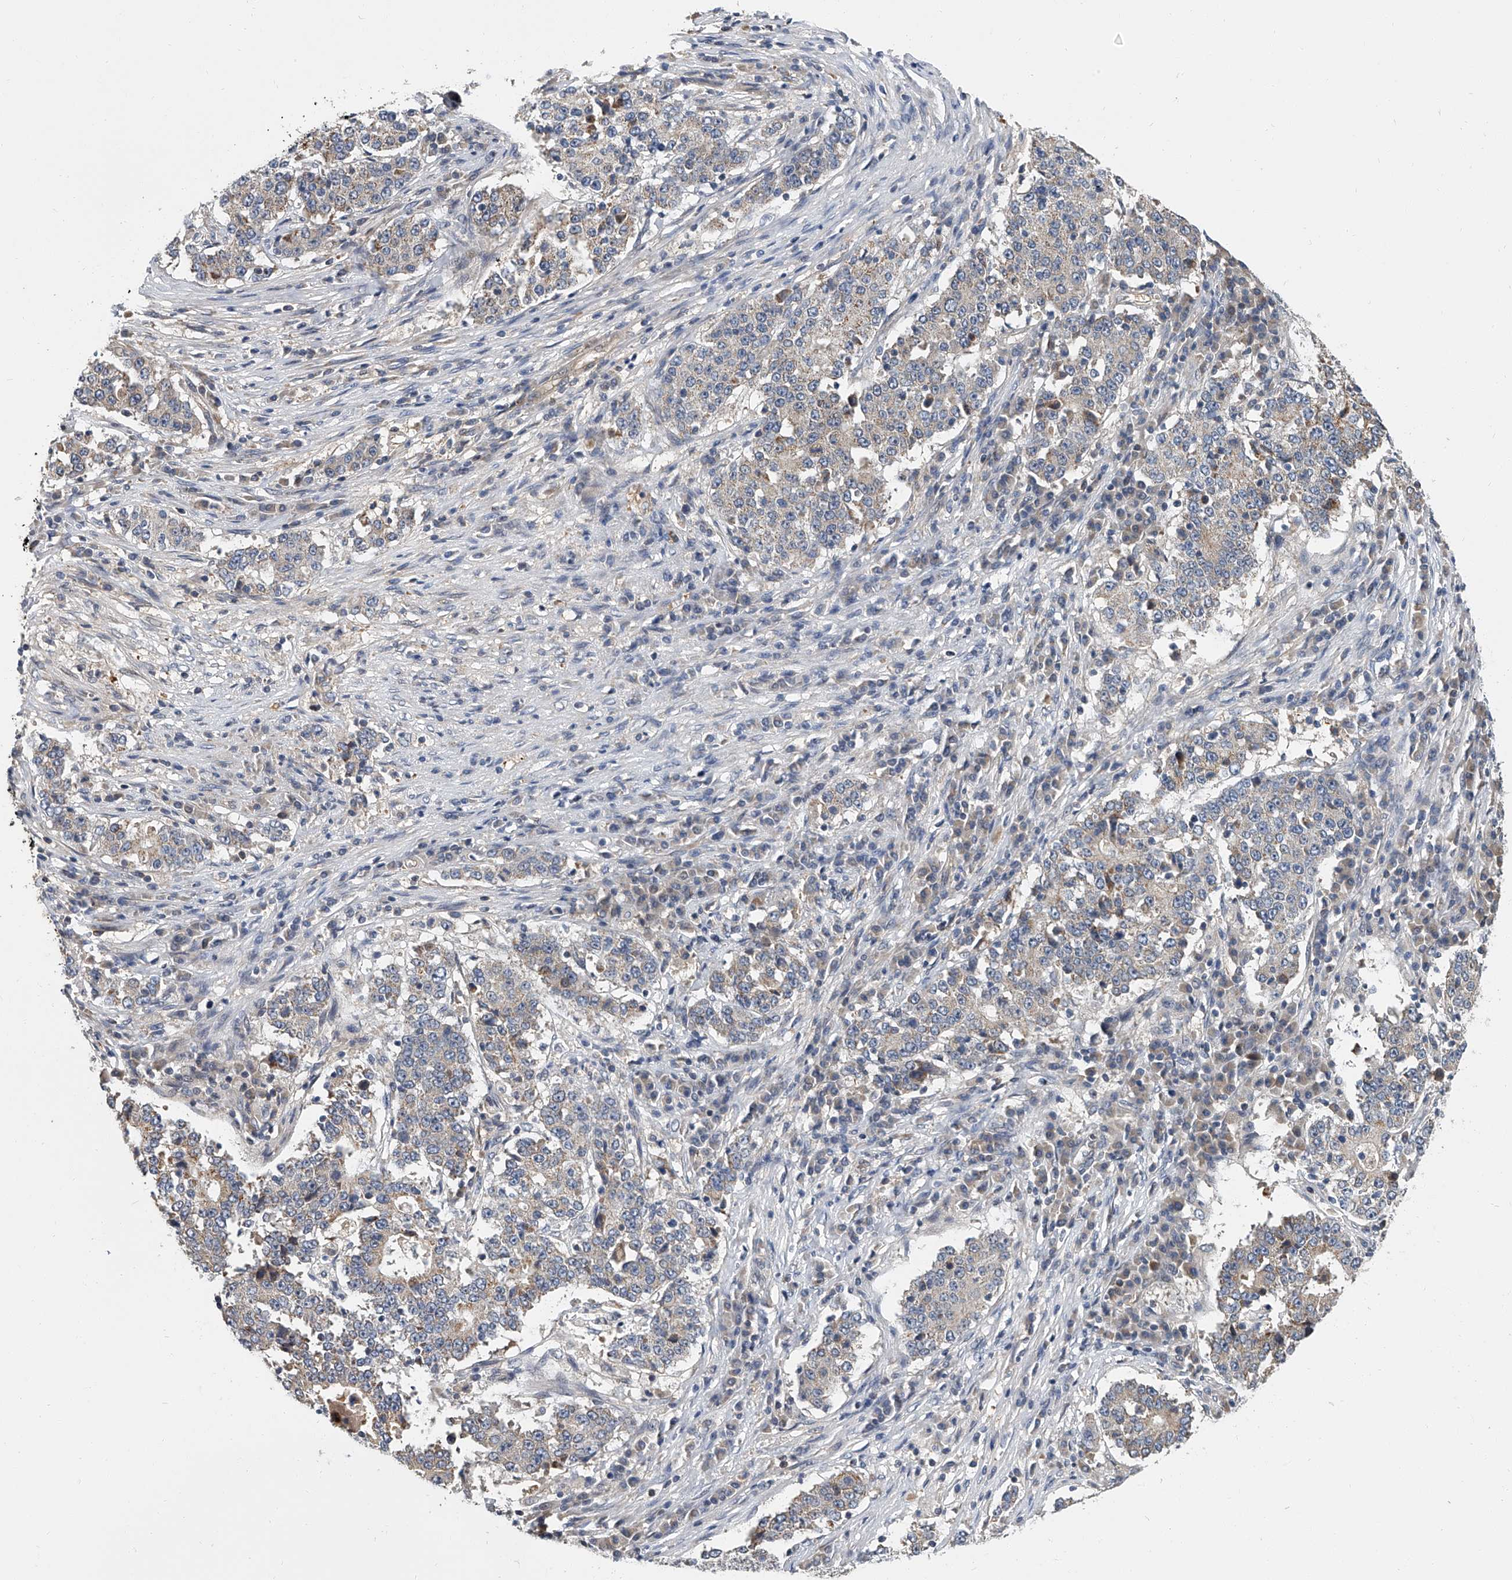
{"staining": {"intensity": "weak", "quantity": "<25%", "location": "cytoplasmic/membranous"}, "tissue": "stomach cancer", "cell_type": "Tumor cells", "image_type": "cancer", "snomed": [{"axis": "morphology", "description": "Adenocarcinoma, NOS"}, {"axis": "topography", "description": "Stomach"}], "caption": "The histopathology image displays no significant staining in tumor cells of stomach cancer. (DAB (3,3'-diaminobenzidine) immunohistochemistry, high magnification).", "gene": "CD200", "patient": {"sex": "male", "age": 59}}